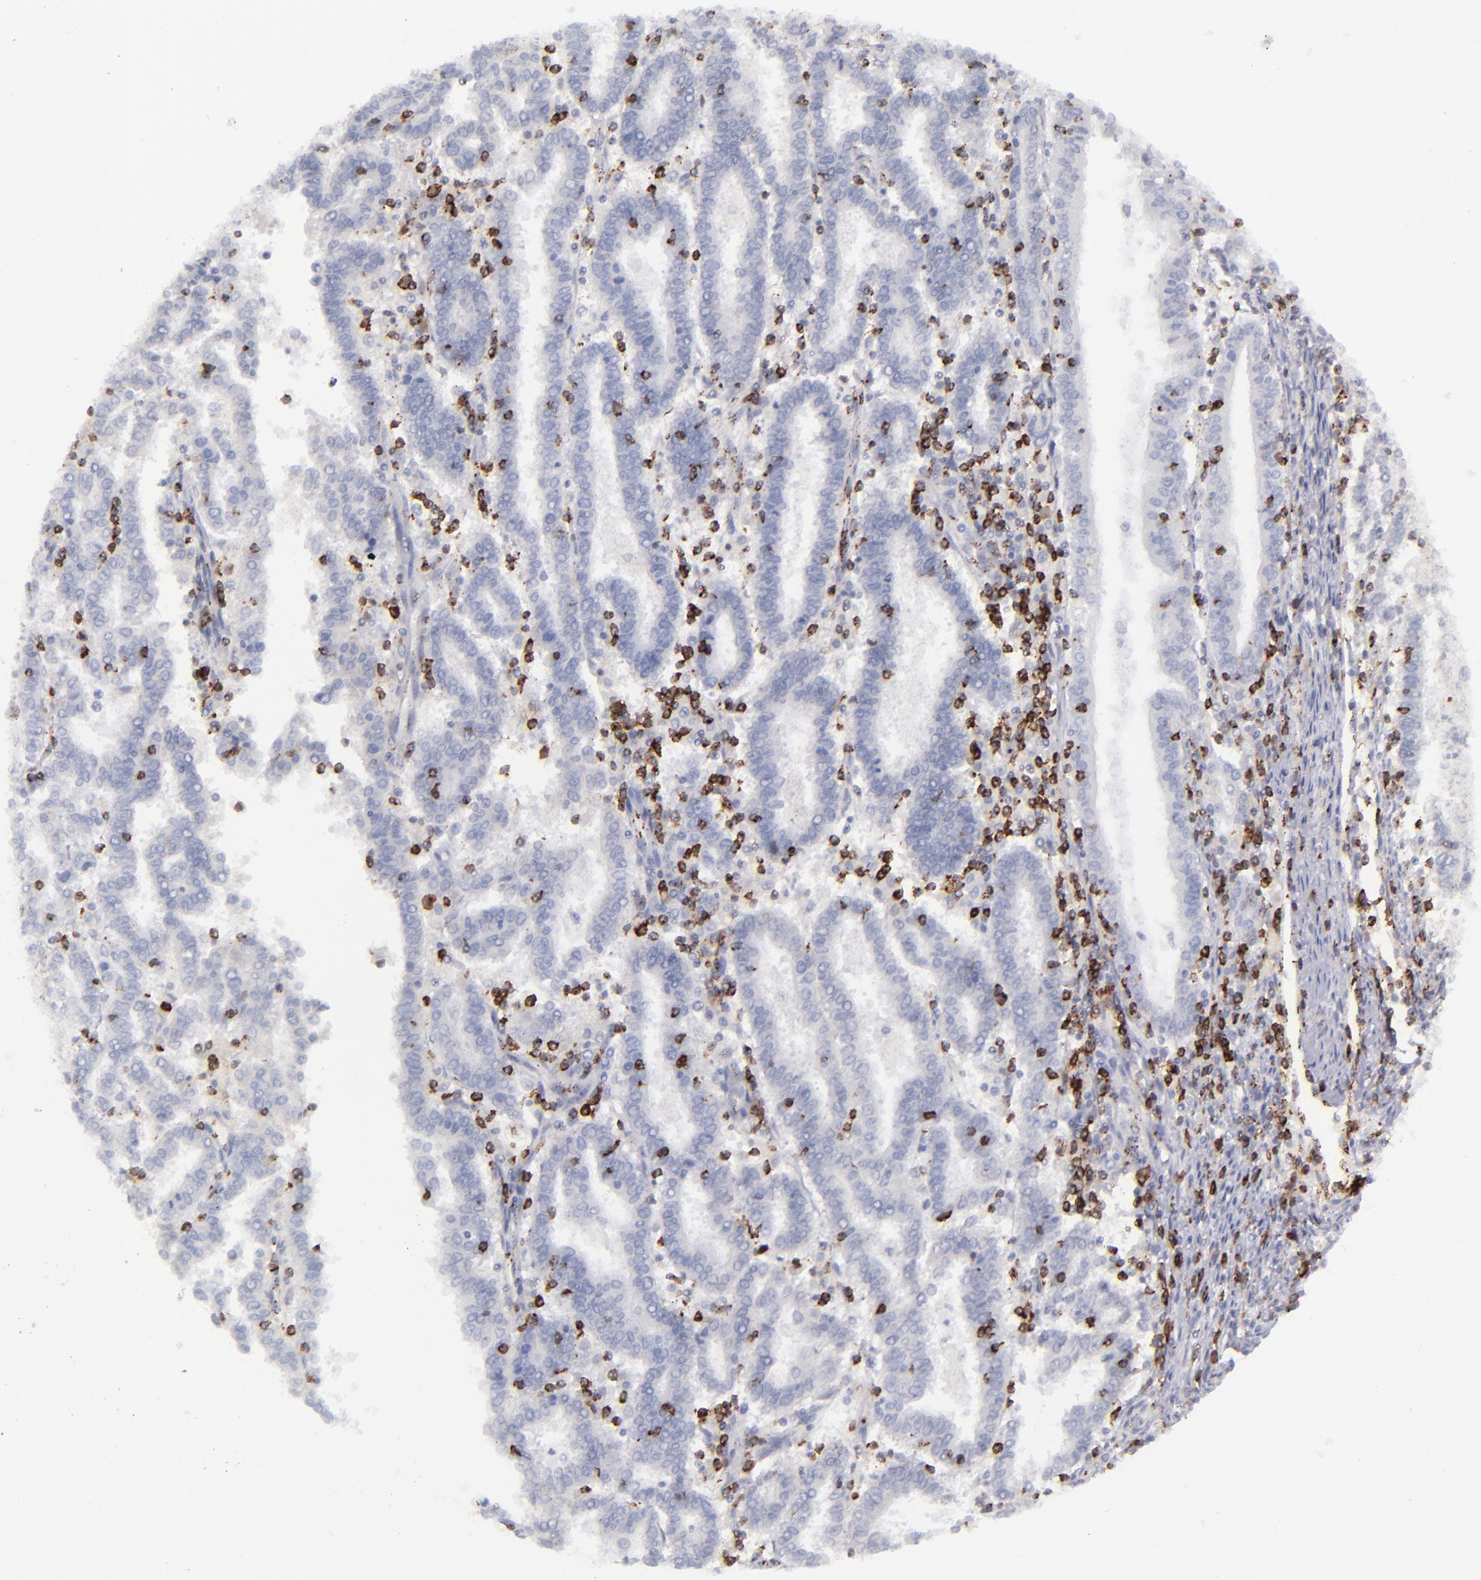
{"staining": {"intensity": "negative", "quantity": "none", "location": "none"}, "tissue": "endometrial cancer", "cell_type": "Tumor cells", "image_type": "cancer", "snomed": [{"axis": "morphology", "description": "Adenocarcinoma, NOS"}, {"axis": "topography", "description": "Uterus"}], "caption": "Immunohistochemistry histopathology image of human endometrial cancer stained for a protein (brown), which reveals no staining in tumor cells.", "gene": "CD27", "patient": {"sex": "female", "age": 83}}